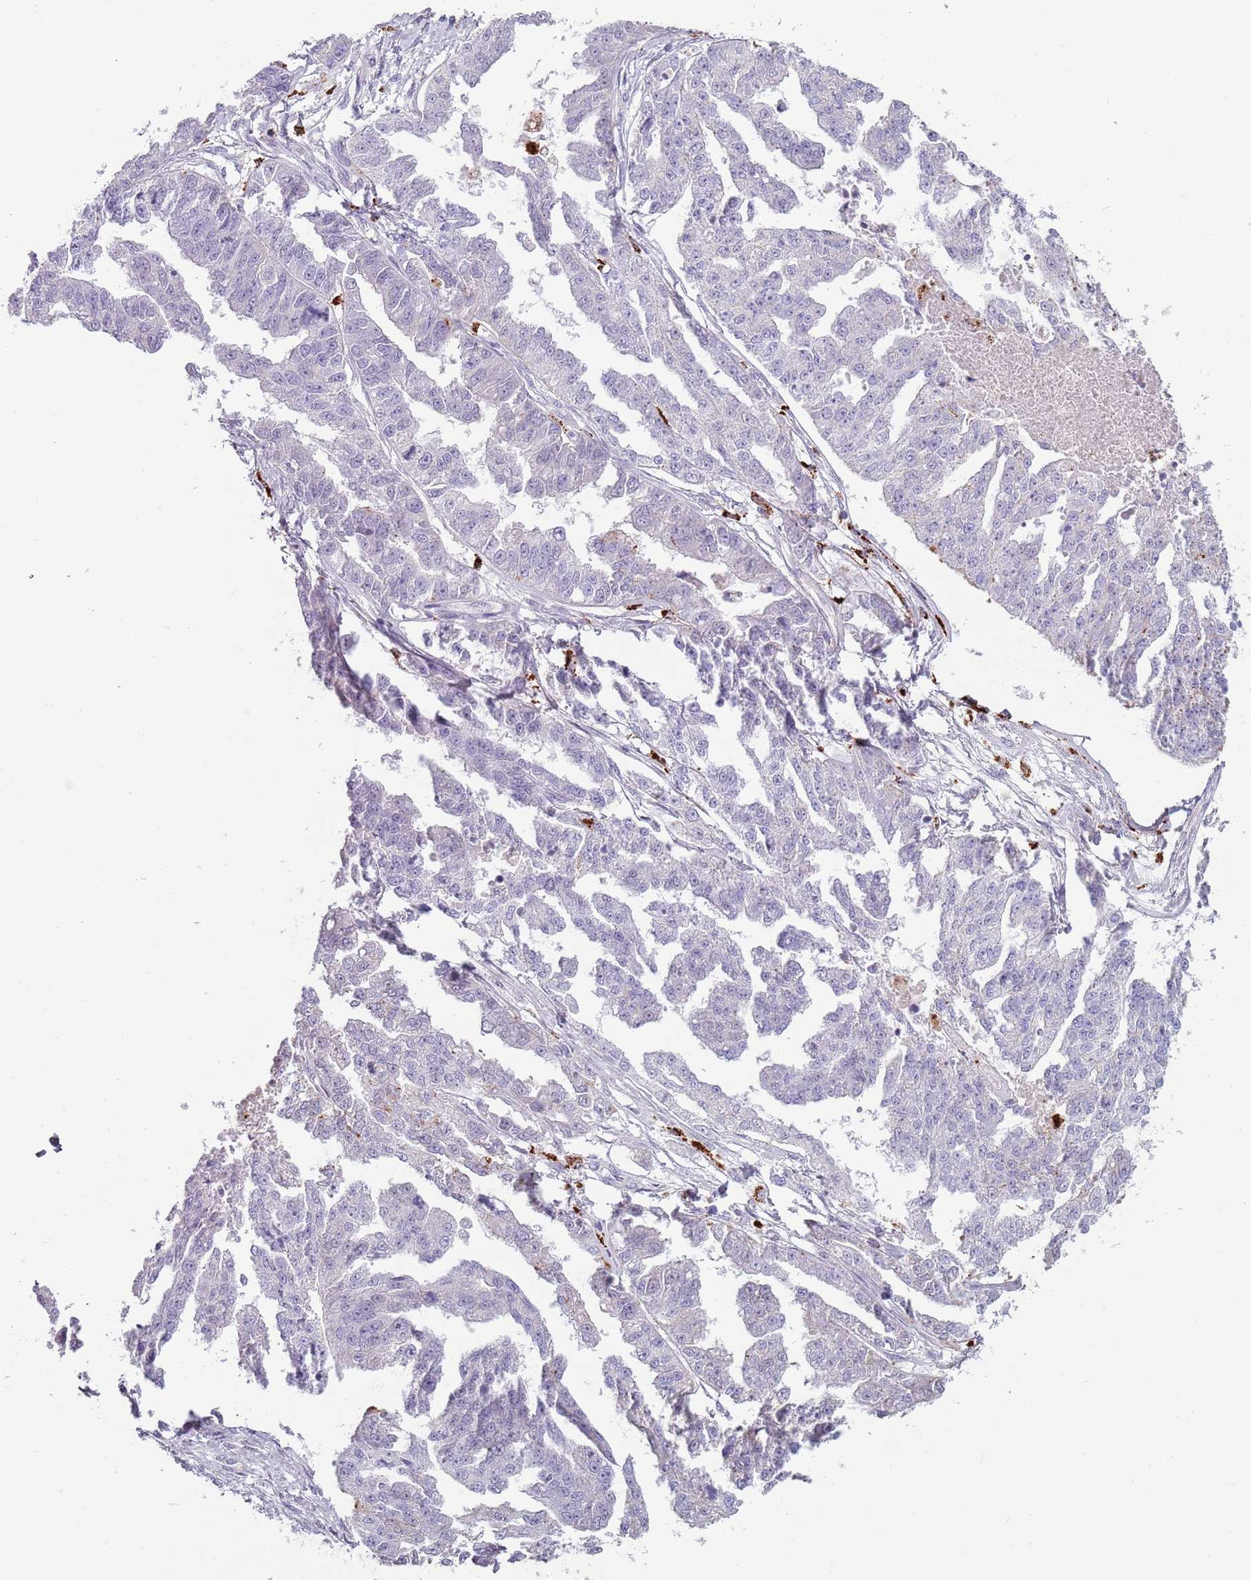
{"staining": {"intensity": "negative", "quantity": "none", "location": "none"}, "tissue": "ovarian cancer", "cell_type": "Tumor cells", "image_type": "cancer", "snomed": [{"axis": "morphology", "description": "Cystadenocarcinoma, serous, NOS"}, {"axis": "topography", "description": "Ovary"}], "caption": "This is an IHC histopathology image of ovarian cancer. There is no expression in tumor cells.", "gene": "NWD2", "patient": {"sex": "female", "age": 58}}